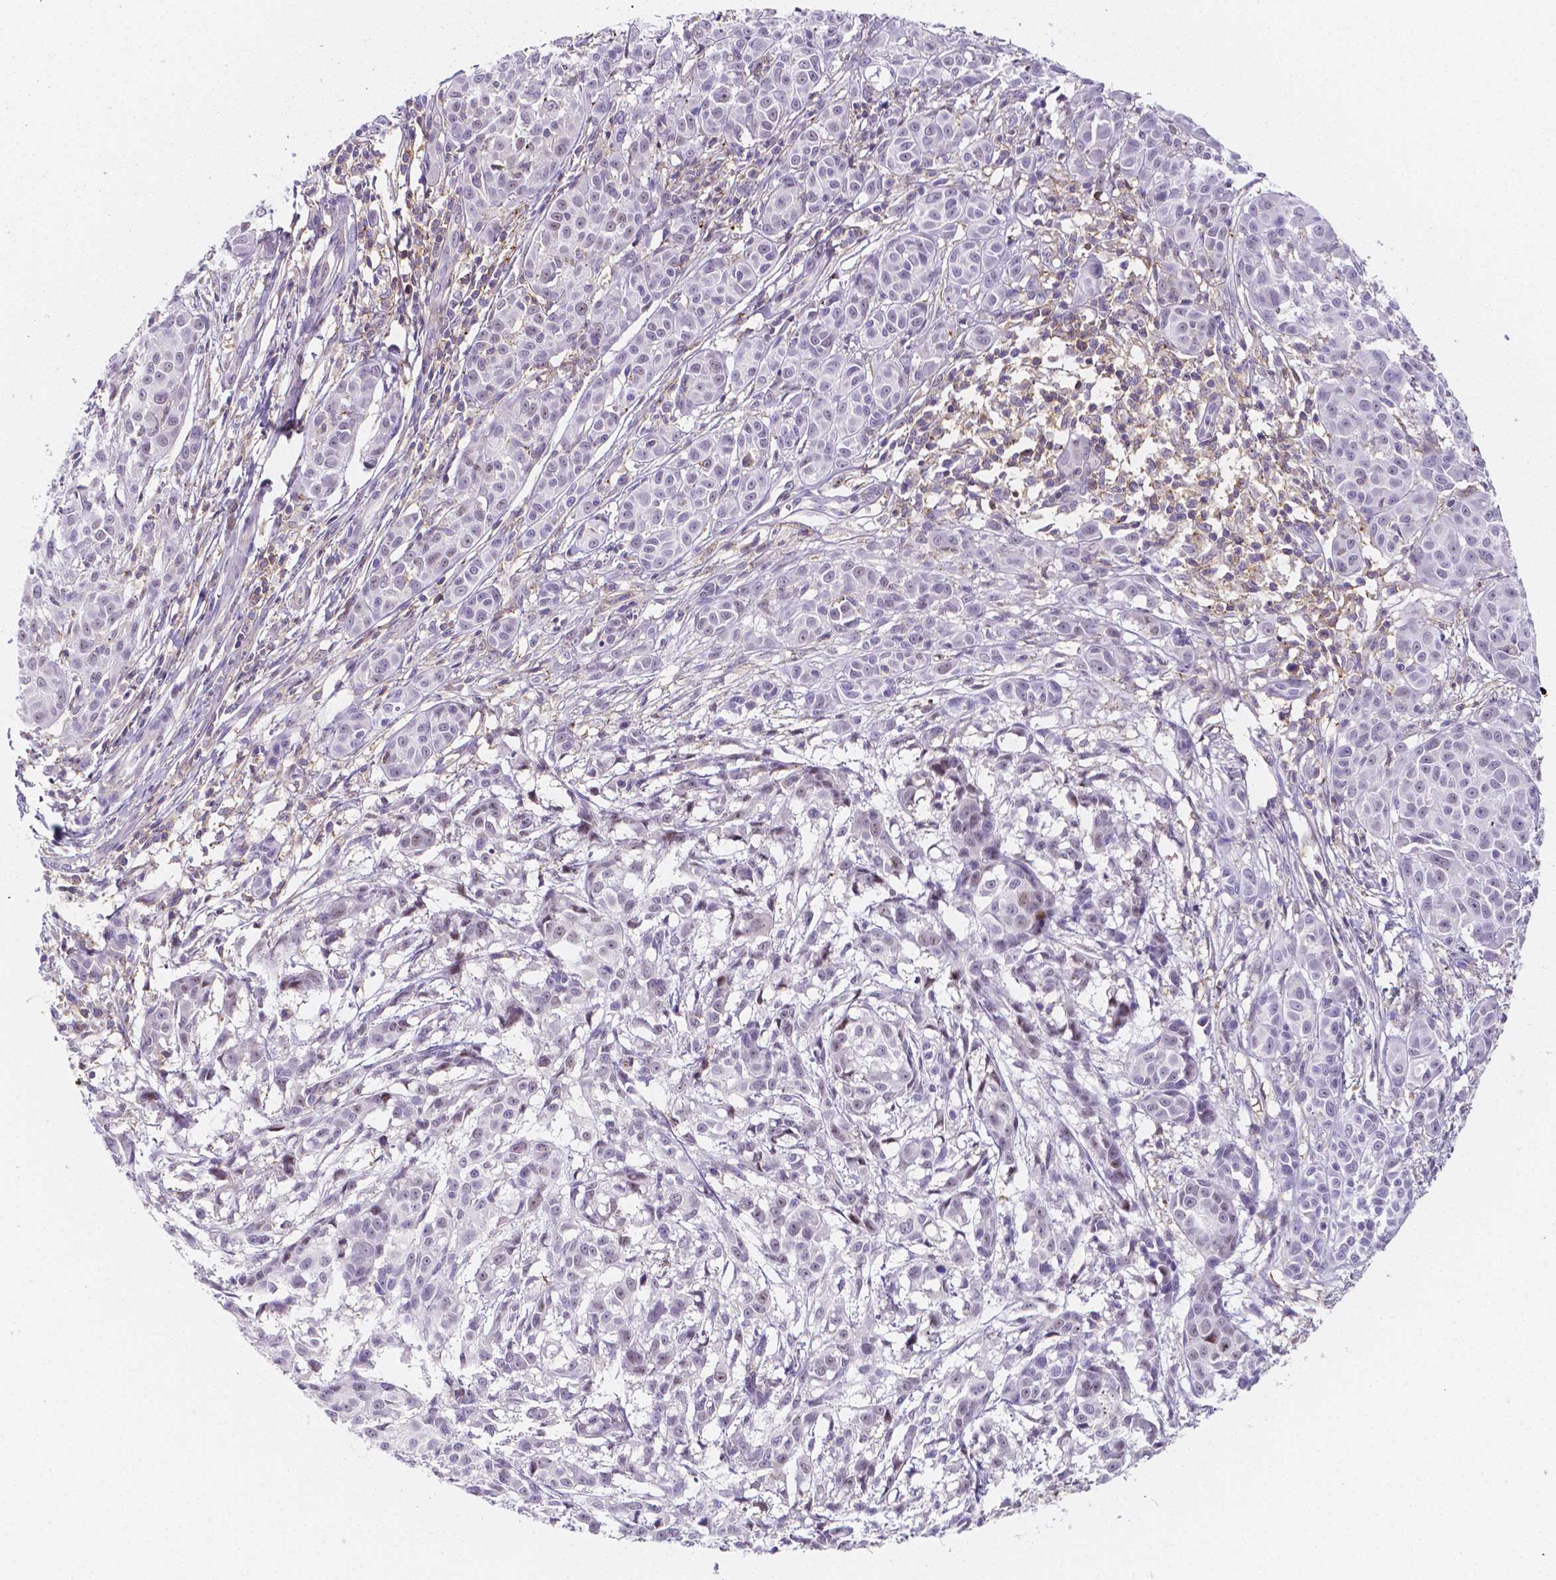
{"staining": {"intensity": "negative", "quantity": "none", "location": "none"}, "tissue": "melanoma", "cell_type": "Tumor cells", "image_type": "cancer", "snomed": [{"axis": "morphology", "description": "Malignant melanoma, NOS"}, {"axis": "topography", "description": "Skin"}], "caption": "Tumor cells show no significant protein expression in malignant melanoma.", "gene": "GABRD", "patient": {"sex": "male", "age": 48}}